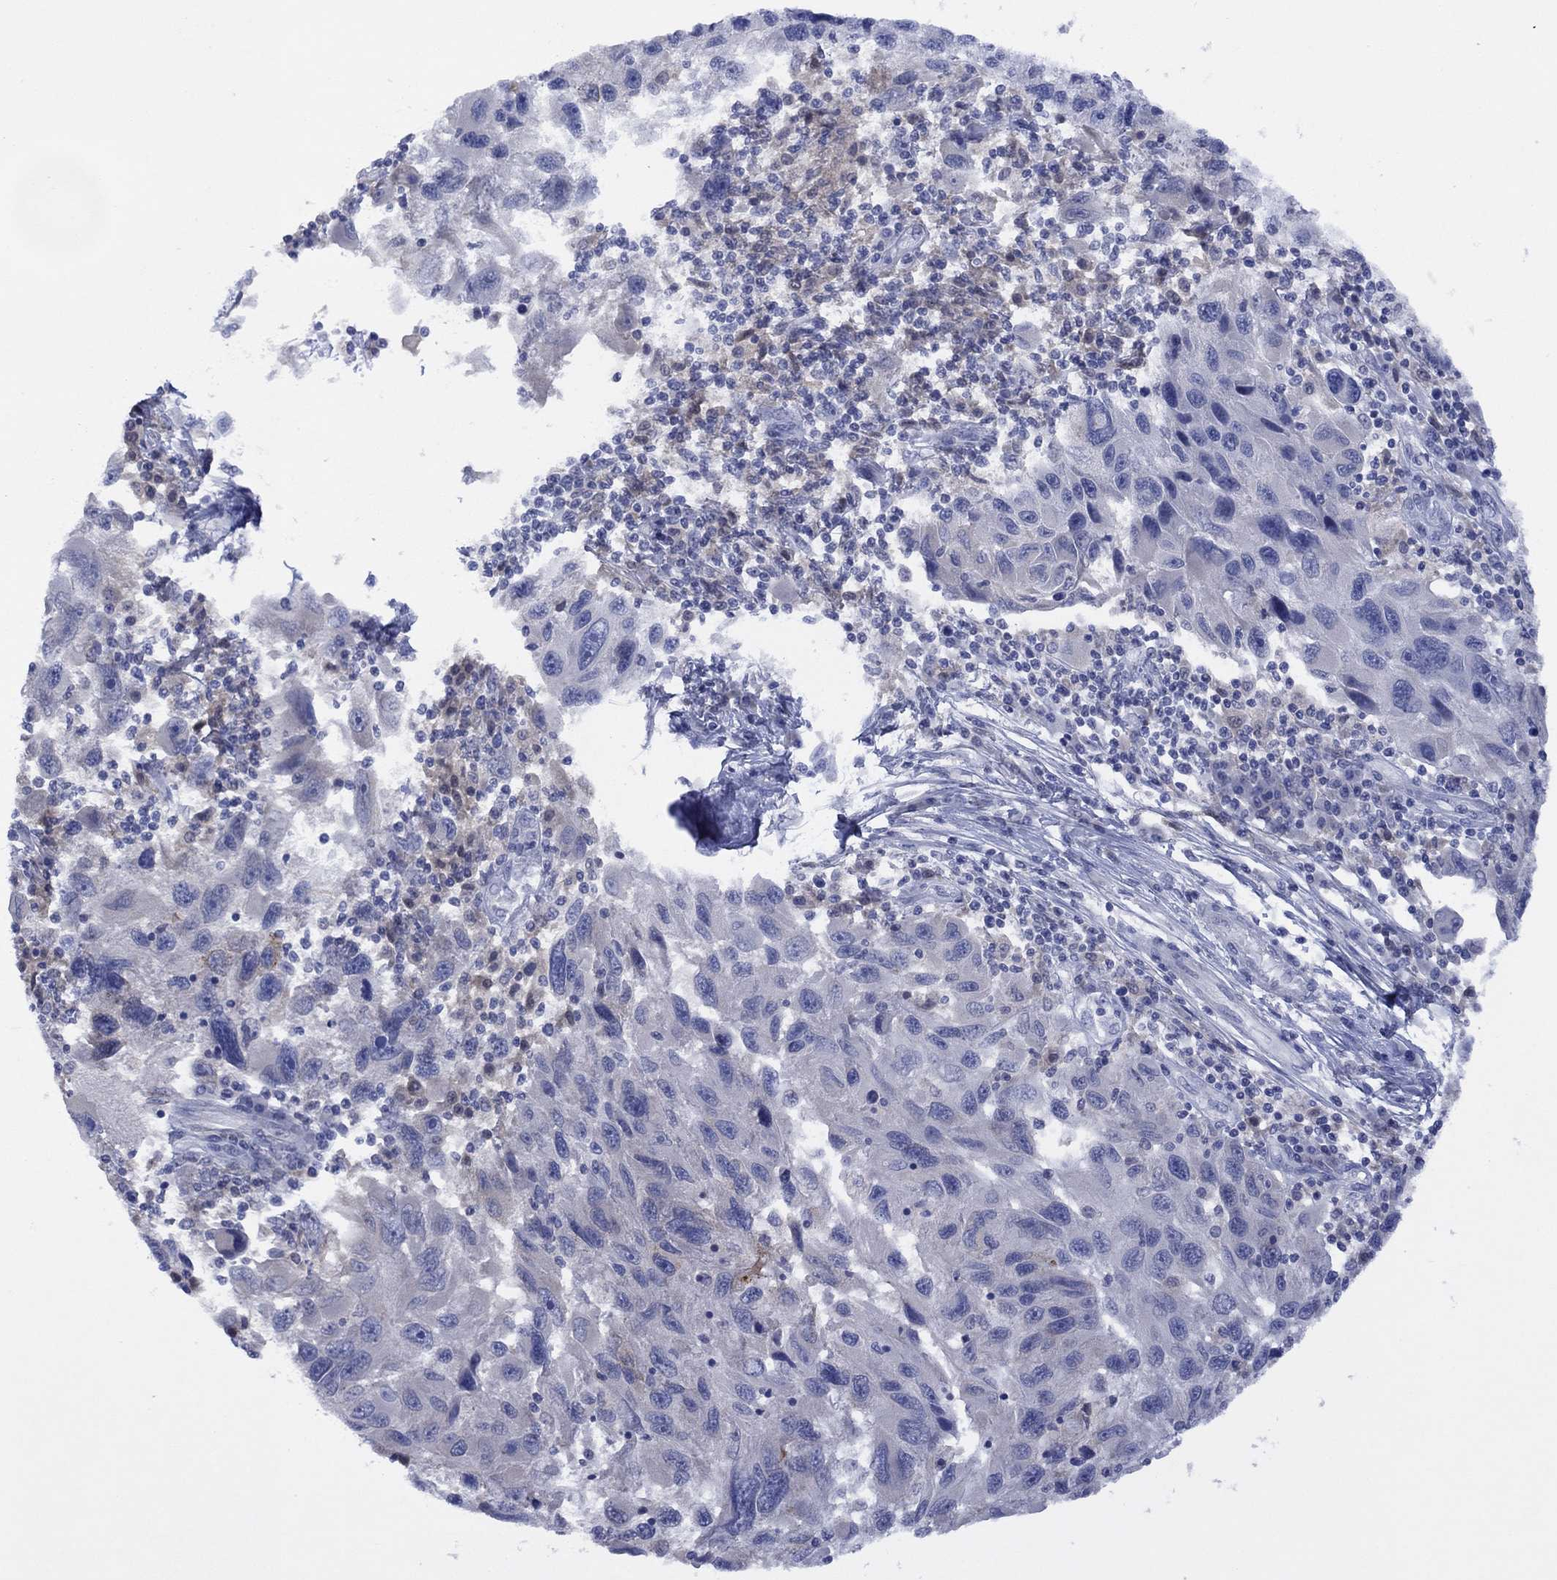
{"staining": {"intensity": "negative", "quantity": "none", "location": "none"}, "tissue": "melanoma", "cell_type": "Tumor cells", "image_type": "cancer", "snomed": [{"axis": "morphology", "description": "Malignant melanoma, NOS"}, {"axis": "topography", "description": "Skin"}], "caption": "Human melanoma stained for a protein using immunohistochemistry reveals no staining in tumor cells.", "gene": "CYP2B6", "patient": {"sex": "male", "age": 53}}